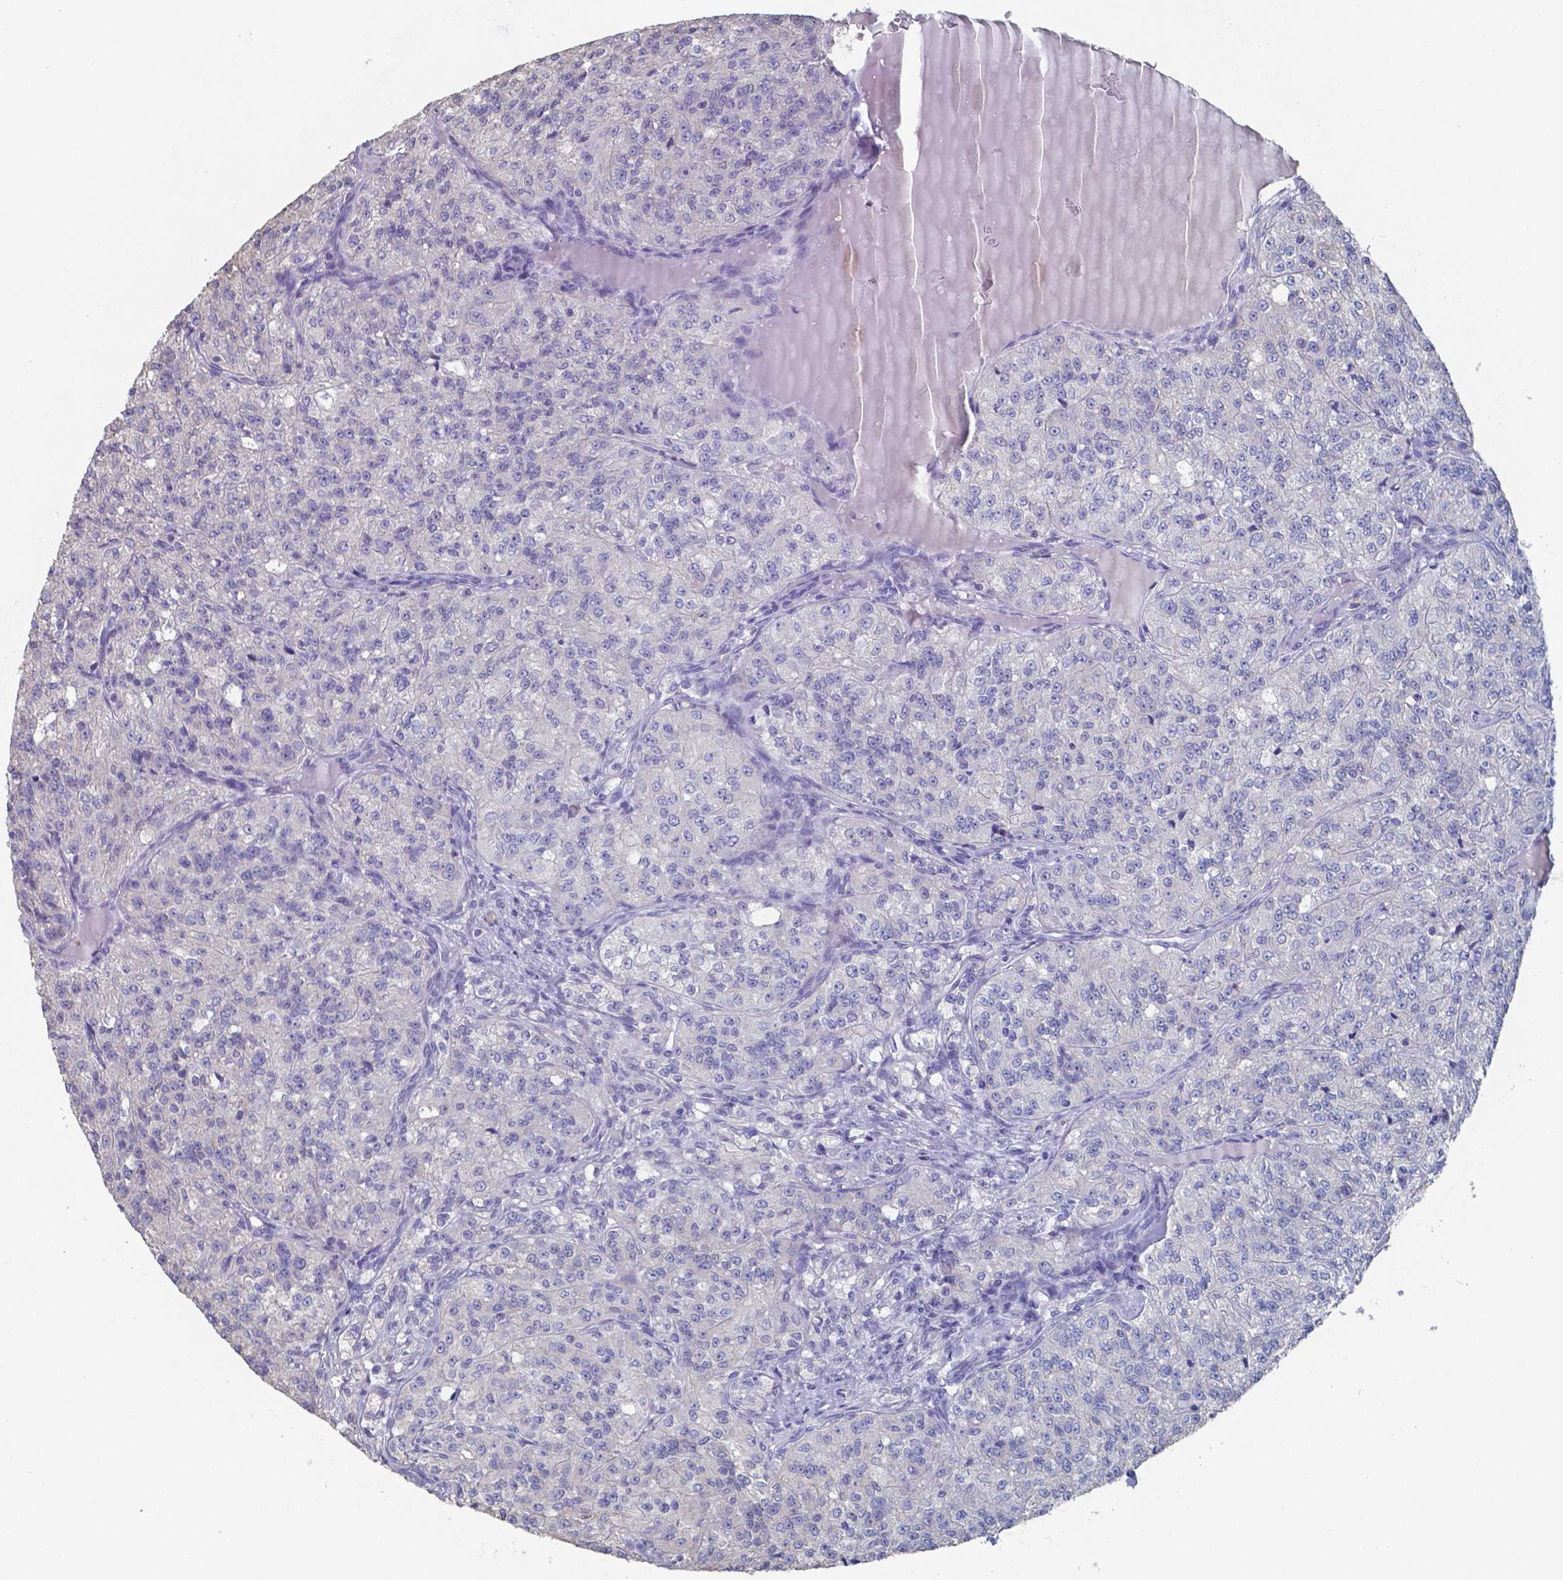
{"staining": {"intensity": "negative", "quantity": "none", "location": "none"}, "tissue": "renal cancer", "cell_type": "Tumor cells", "image_type": "cancer", "snomed": [{"axis": "morphology", "description": "Adenocarcinoma, NOS"}, {"axis": "topography", "description": "Kidney"}], "caption": "Immunohistochemistry image of neoplastic tissue: human renal cancer stained with DAB displays no significant protein positivity in tumor cells.", "gene": "FOXJ1", "patient": {"sex": "female", "age": 63}}